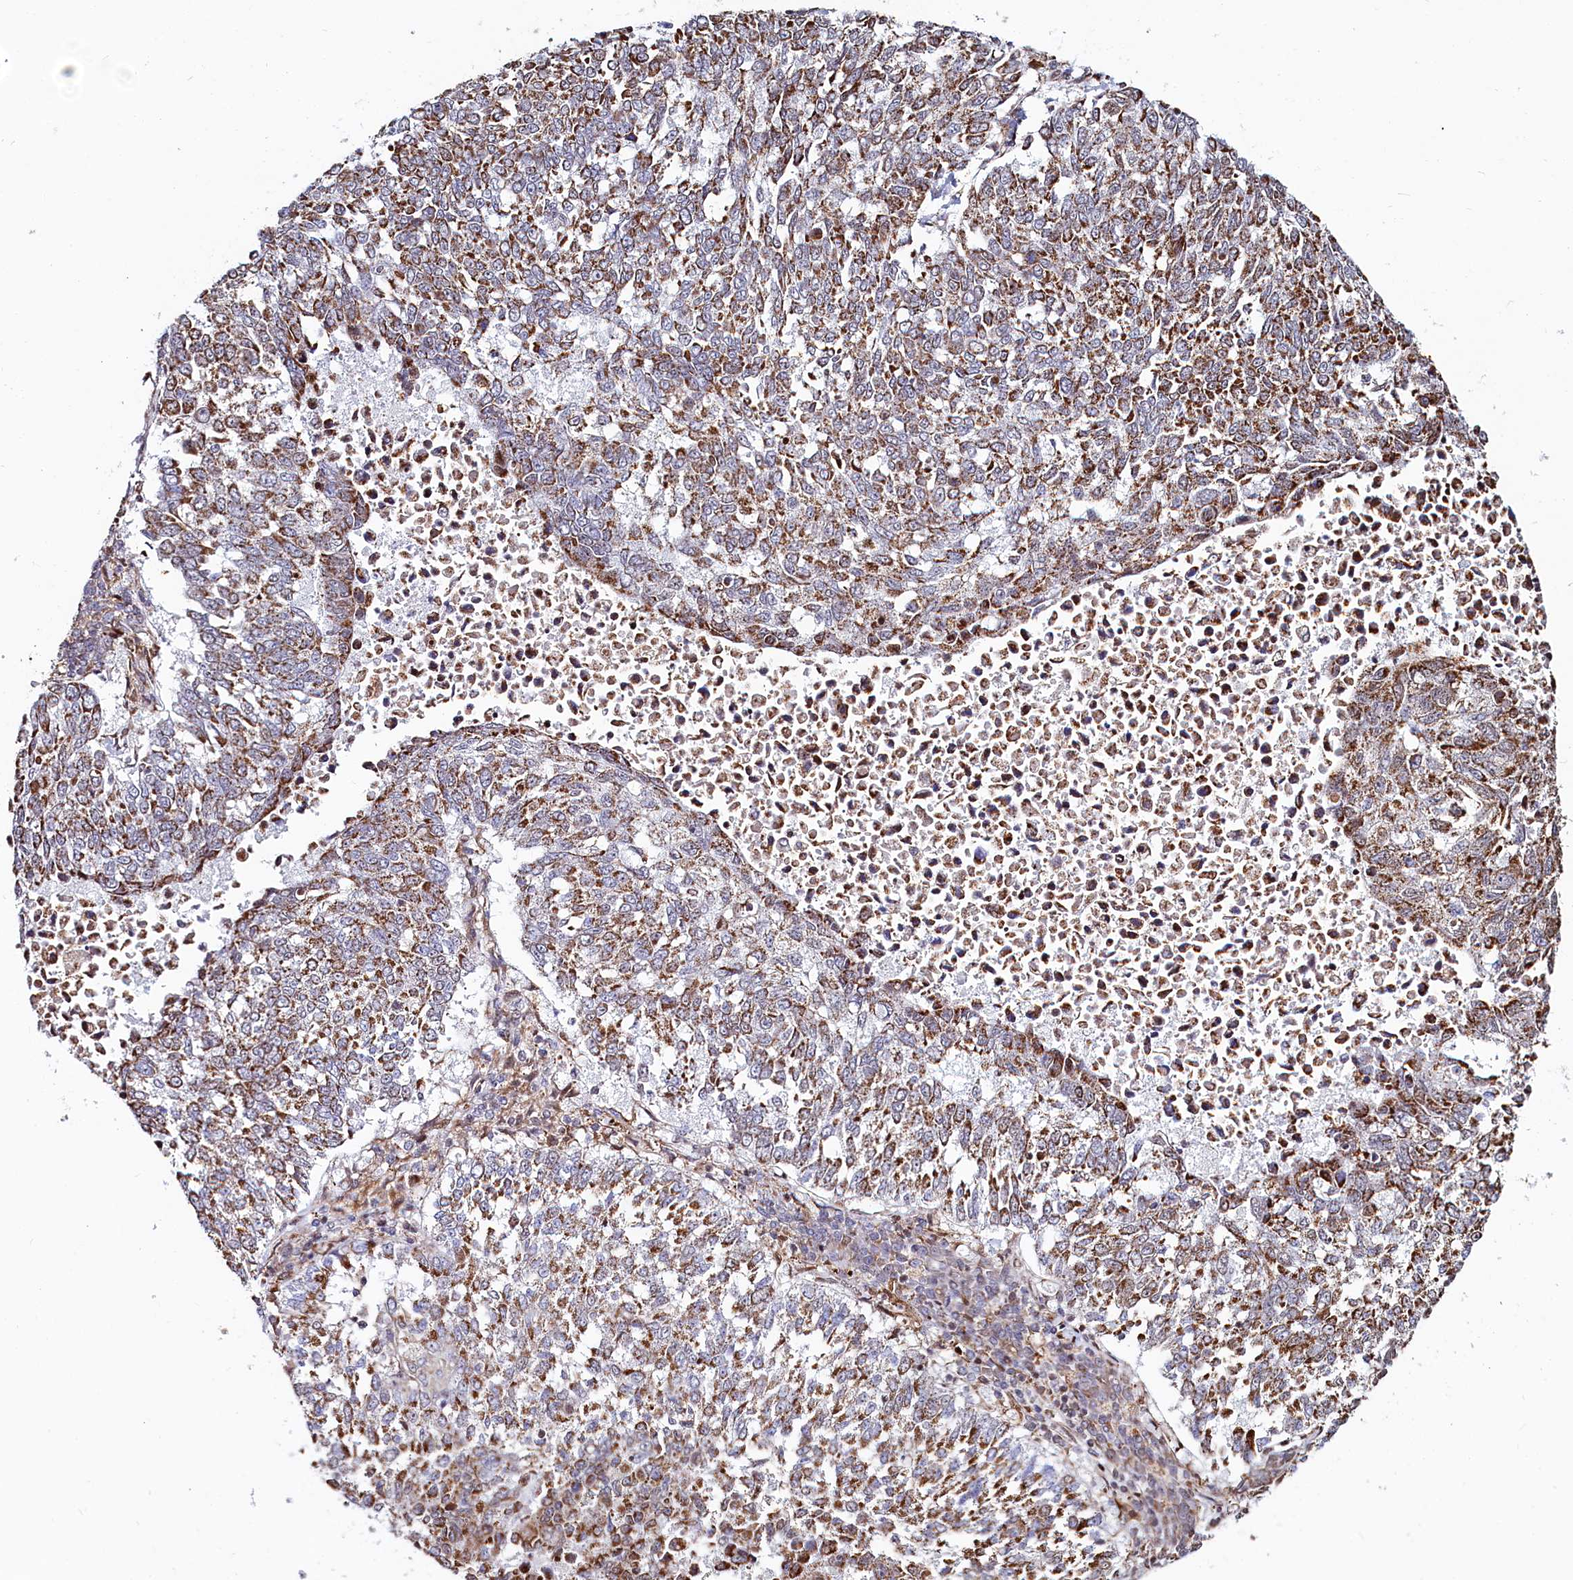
{"staining": {"intensity": "moderate", "quantity": ">75%", "location": "cytoplasmic/membranous"}, "tissue": "lung cancer", "cell_type": "Tumor cells", "image_type": "cancer", "snomed": [{"axis": "morphology", "description": "Squamous cell carcinoma, NOS"}, {"axis": "topography", "description": "Lung"}], "caption": "This image exhibits immunohistochemistry staining of lung squamous cell carcinoma, with medium moderate cytoplasmic/membranous positivity in approximately >75% of tumor cells.", "gene": "HDGFL3", "patient": {"sex": "male", "age": 73}}